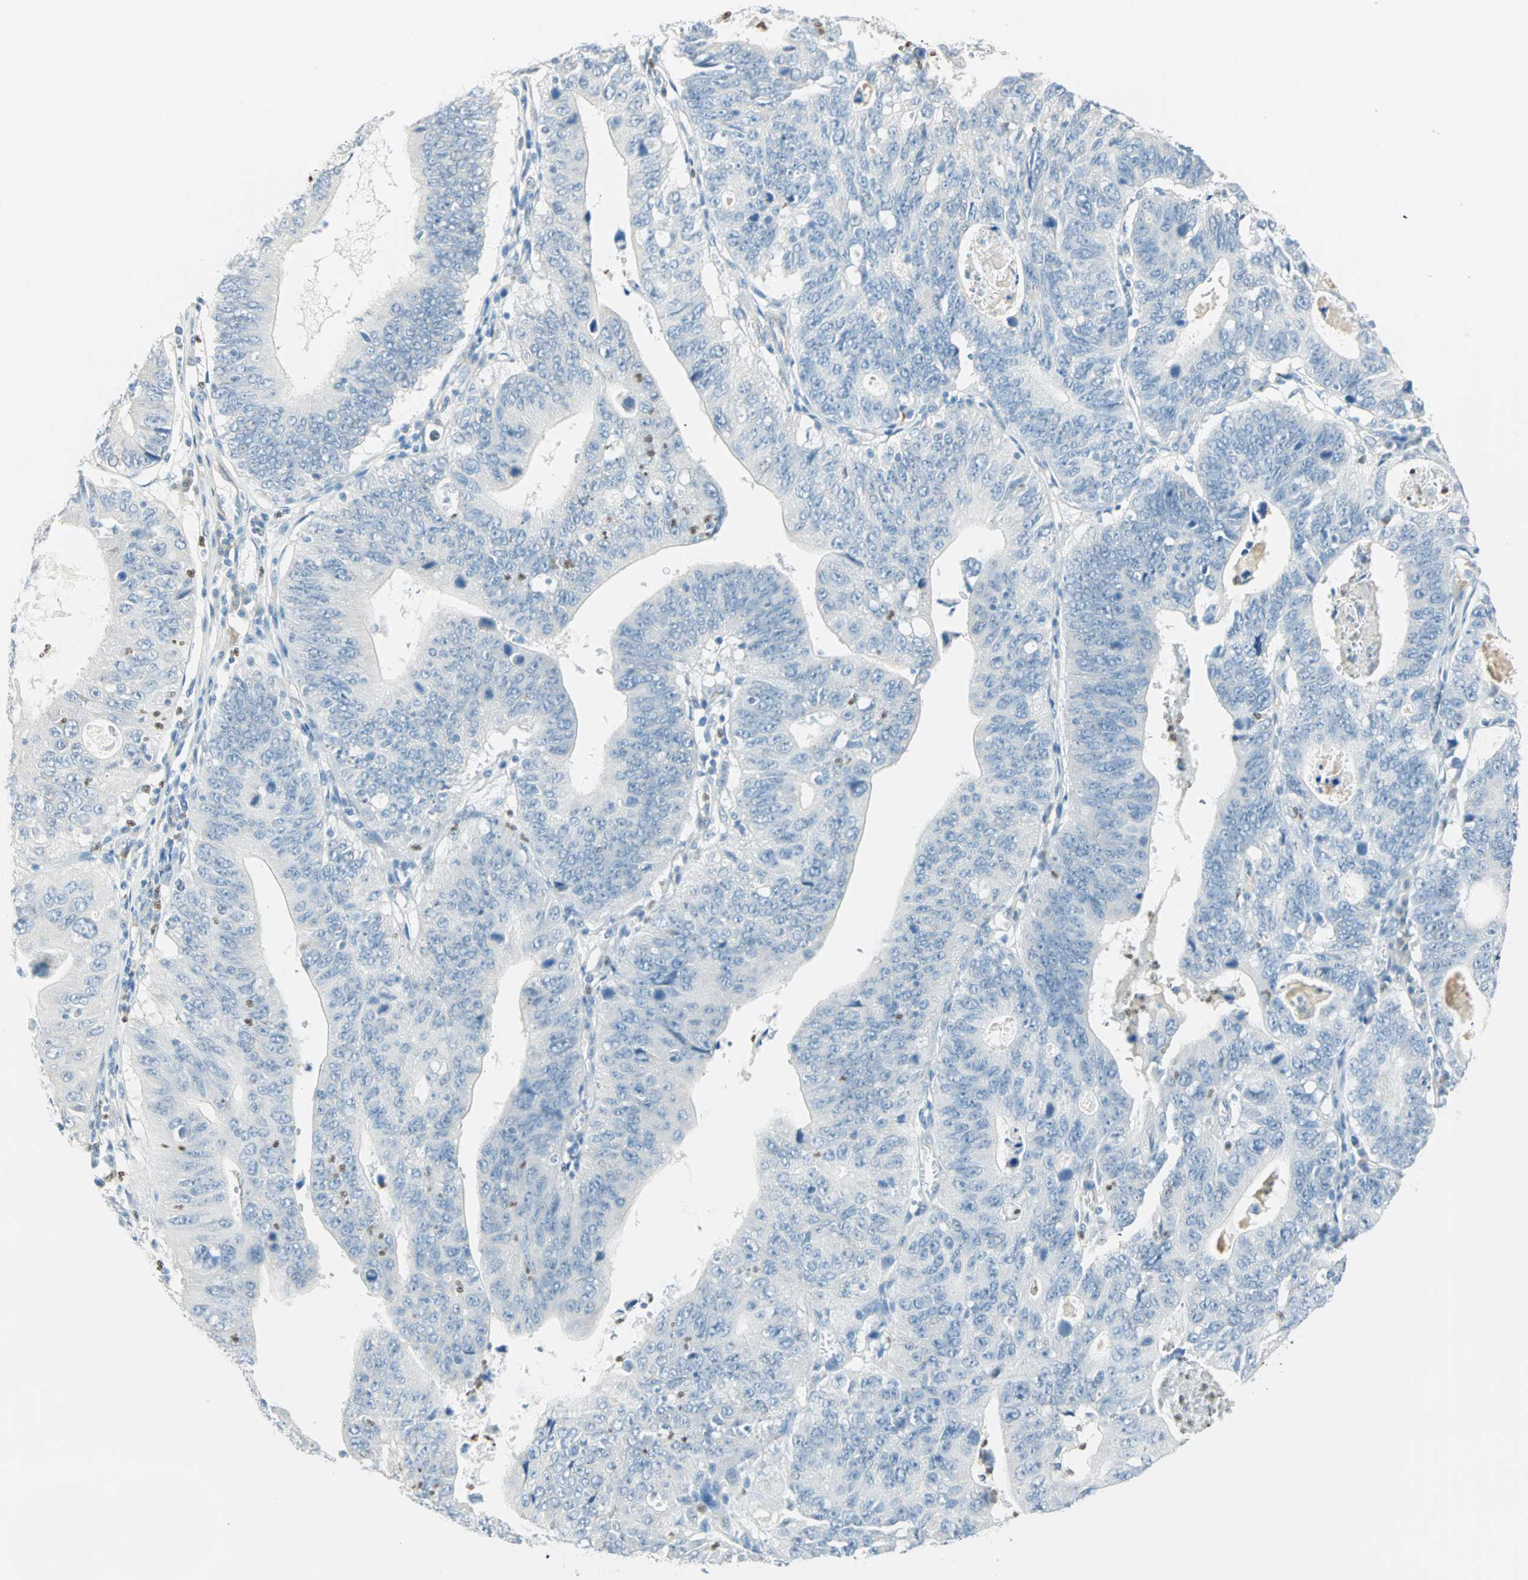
{"staining": {"intensity": "negative", "quantity": "none", "location": "none"}, "tissue": "stomach cancer", "cell_type": "Tumor cells", "image_type": "cancer", "snomed": [{"axis": "morphology", "description": "Adenocarcinoma, NOS"}, {"axis": "topography", "description": "Stomach"}], "caption": "Protein analysis of stomach cancer displays no significant positivity in tumor cells.", "gene": "MLLT10", "patient": {"sex": "male", "age": 59}}